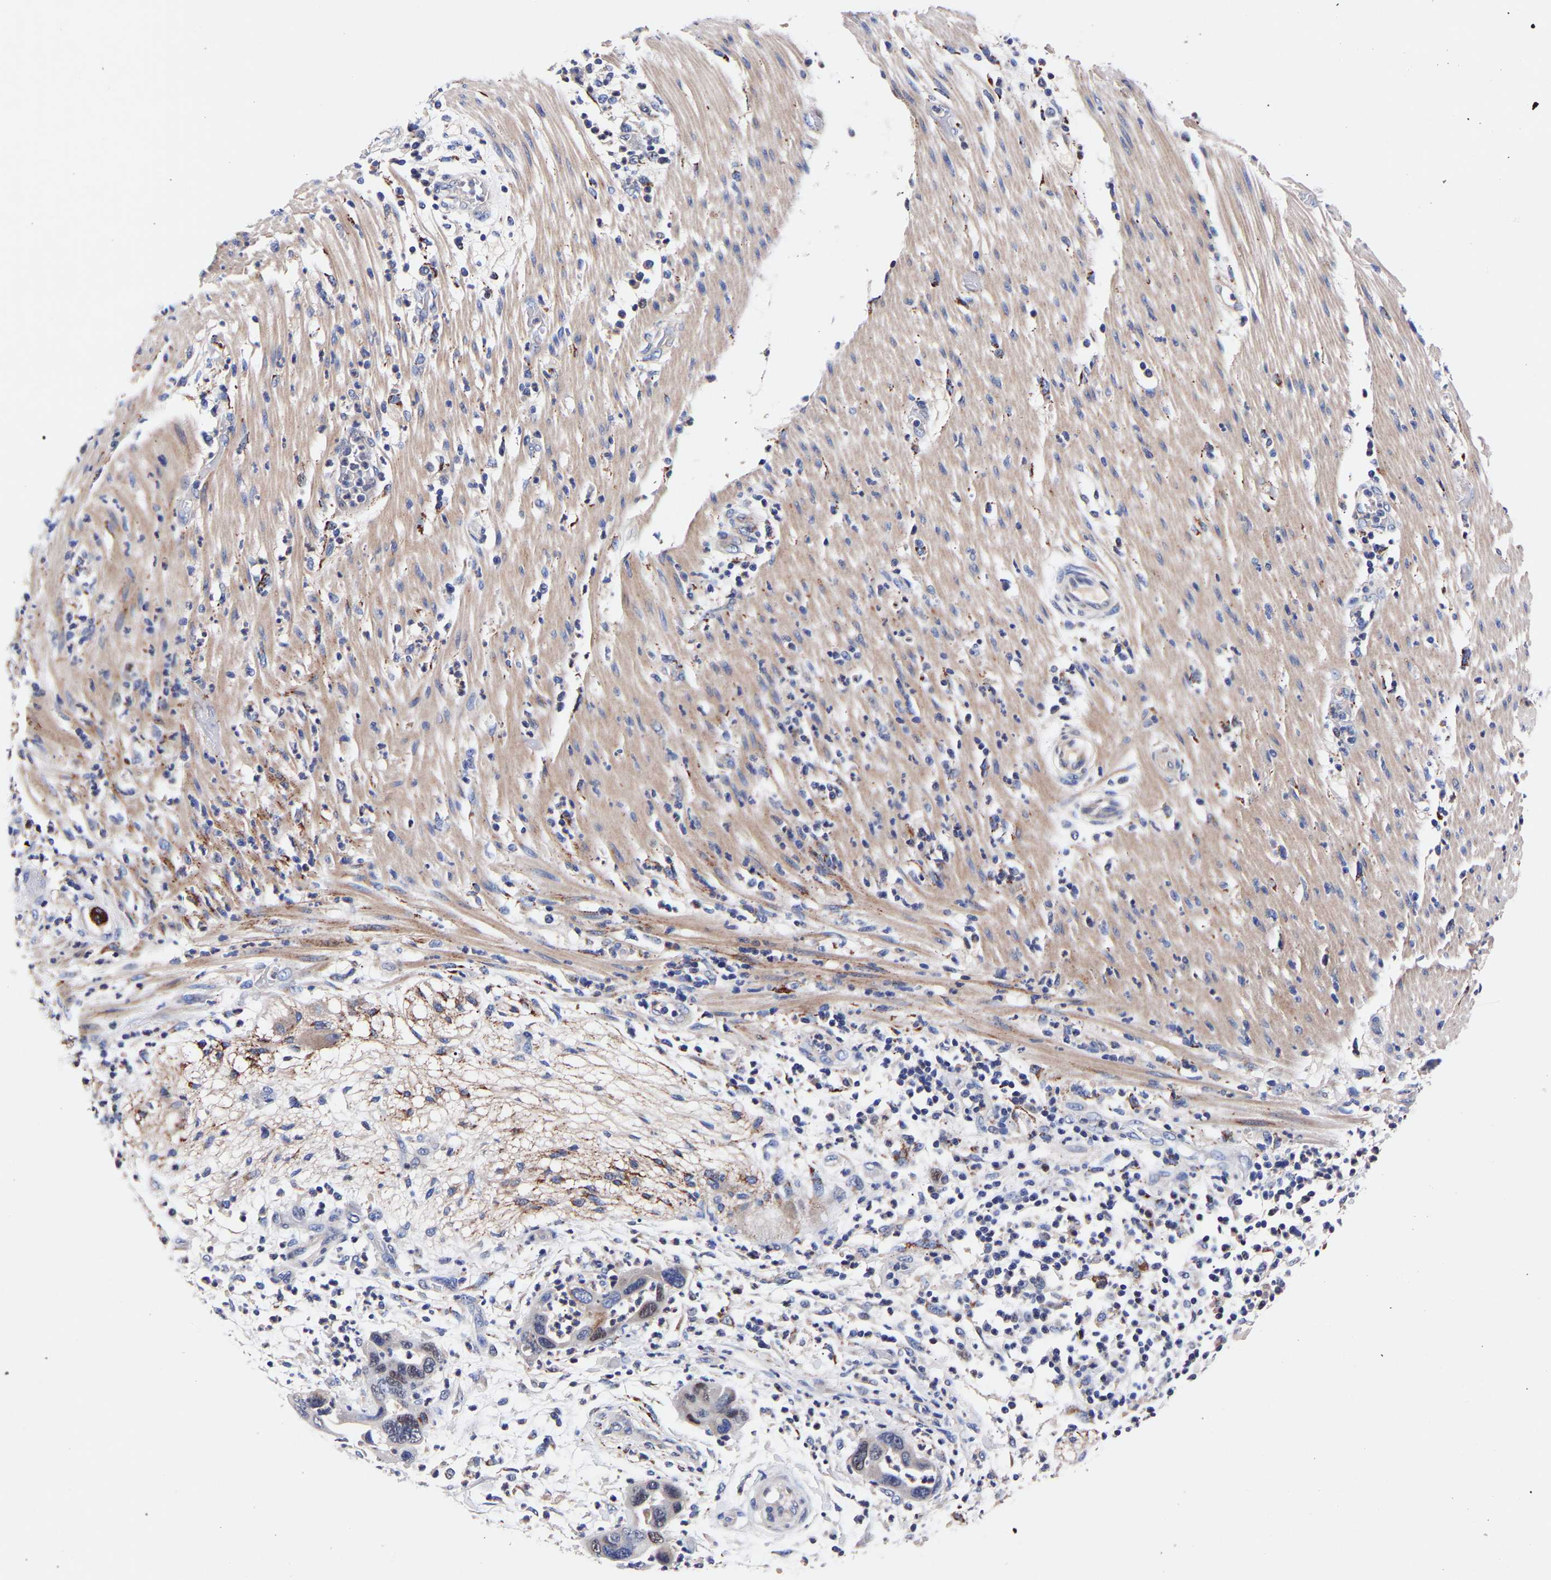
{"staining": {"intensity": "moderate", "quantity": "<25%", "location": "cytoplasmic/membranous,nuclear"}, "tissue": "pancreatic cancer", "cell_type": "Tumor cells", "image_type": "cancer", "snomed": [{"axis": "morphology", "description": "Adenocarcinoma, NOS"}, {"axis": "topography", "description": "Pancreas"}], "caption": "Protein analysis of pancreatic cancer tissue displays moderate cytoplasmic/membranous and nuclear staining in about <25% of tumor cells. (brown staining indicates protein expression, while blue staining denotes nuclei).", "gene": "SEM1", "patient": {"sex": "female", "age": 71}}